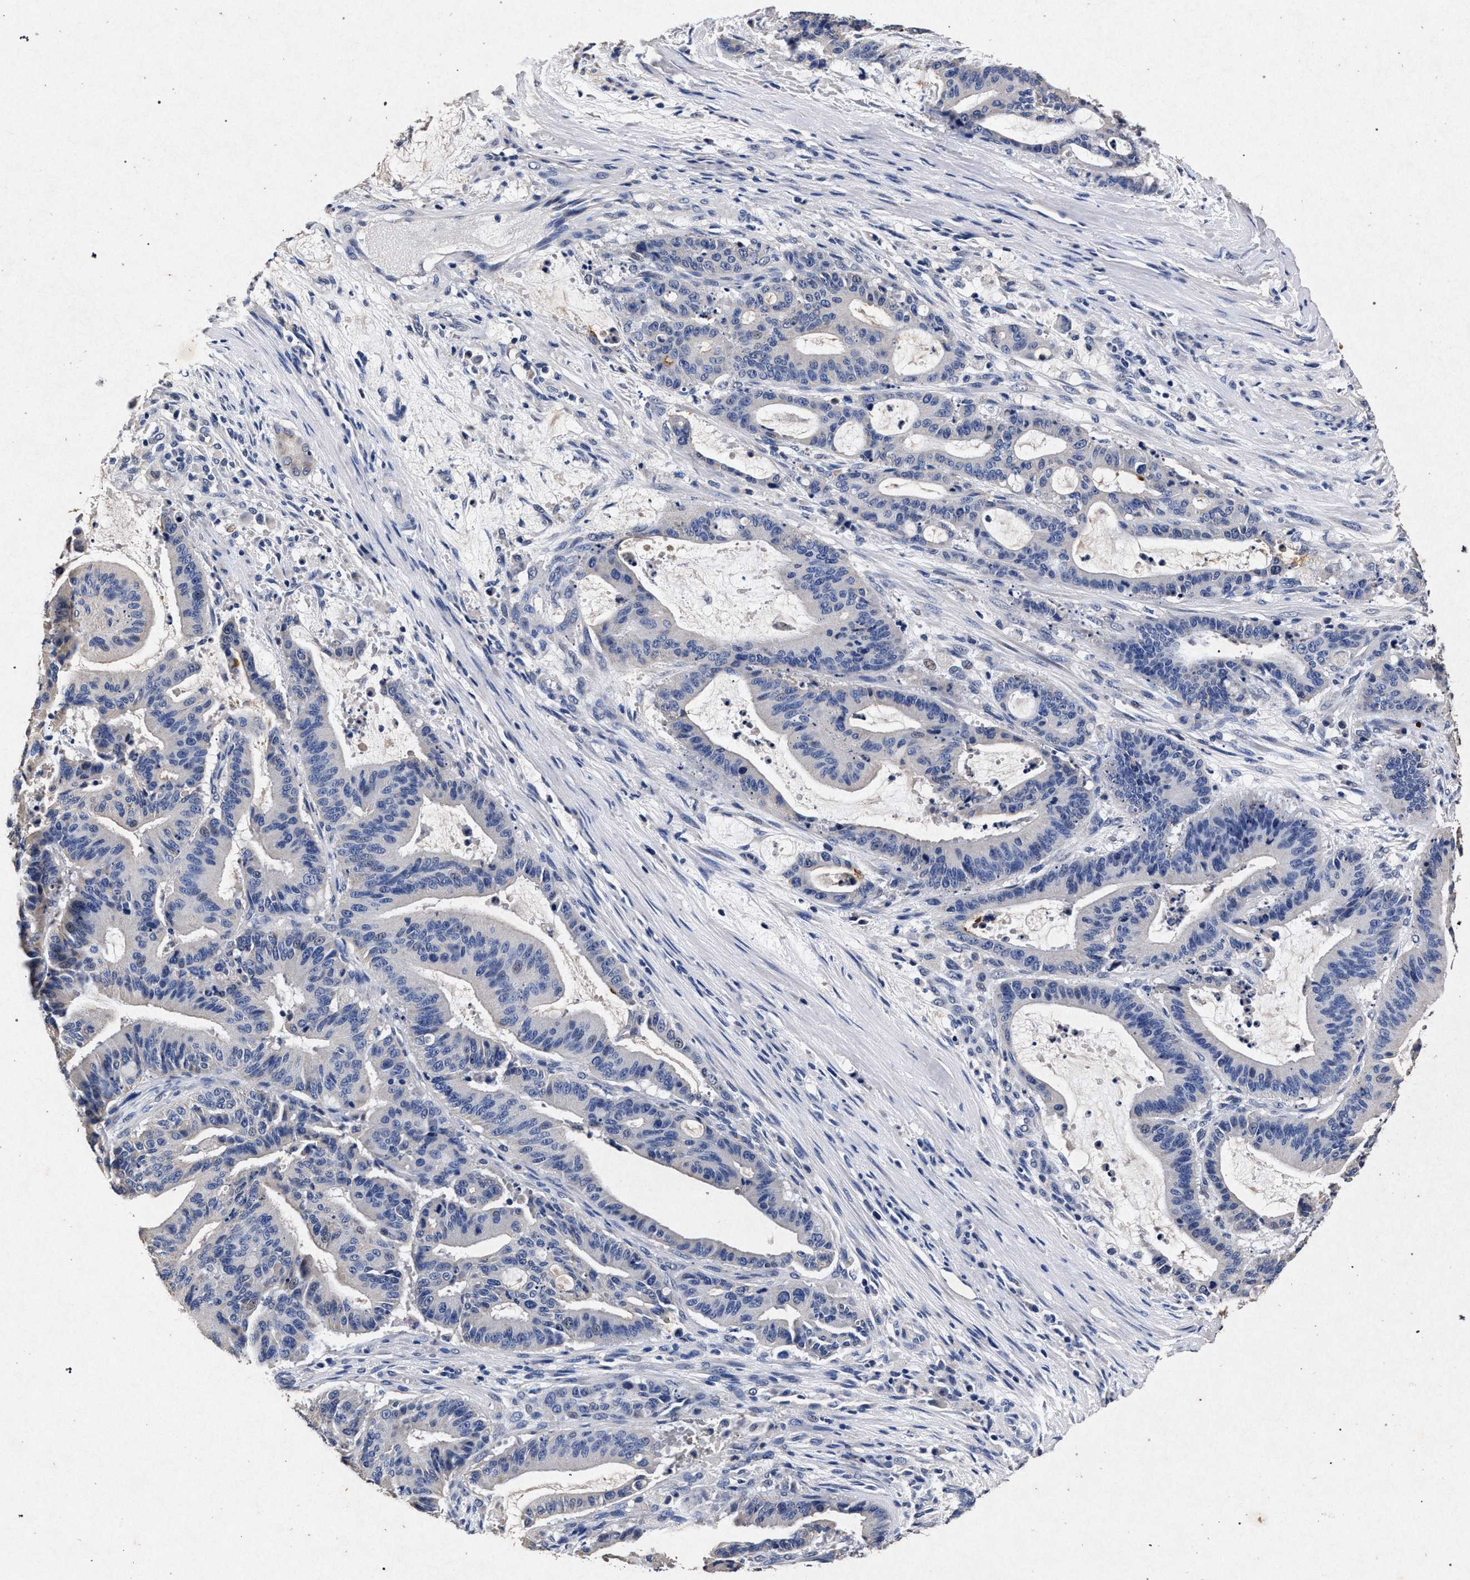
{"staining": {"intensity": "negative", "quantity": "none", "location": "none"}, "tissue": "liver cancer", "cell_type": "Tumor cells", "image_type": "cancer", "snomed": [{"axis": "morphology", "description": "Normal tissue, NOS"}, {"axis": "morphology", "description": "Cholangiocarcinoma"}, {"axis": "topography", "description": "Liver"}, {"axis": "topography", "description": "Peripheral nerve tissue"}], "caption": "DAB immunohistochemical staining of liver cancer (cholangiocarcinoma) demonstrates no significant positivity in tumor cells.", "gene": "ATP1A2", "patient": {"sex": "female", "age": 73}}